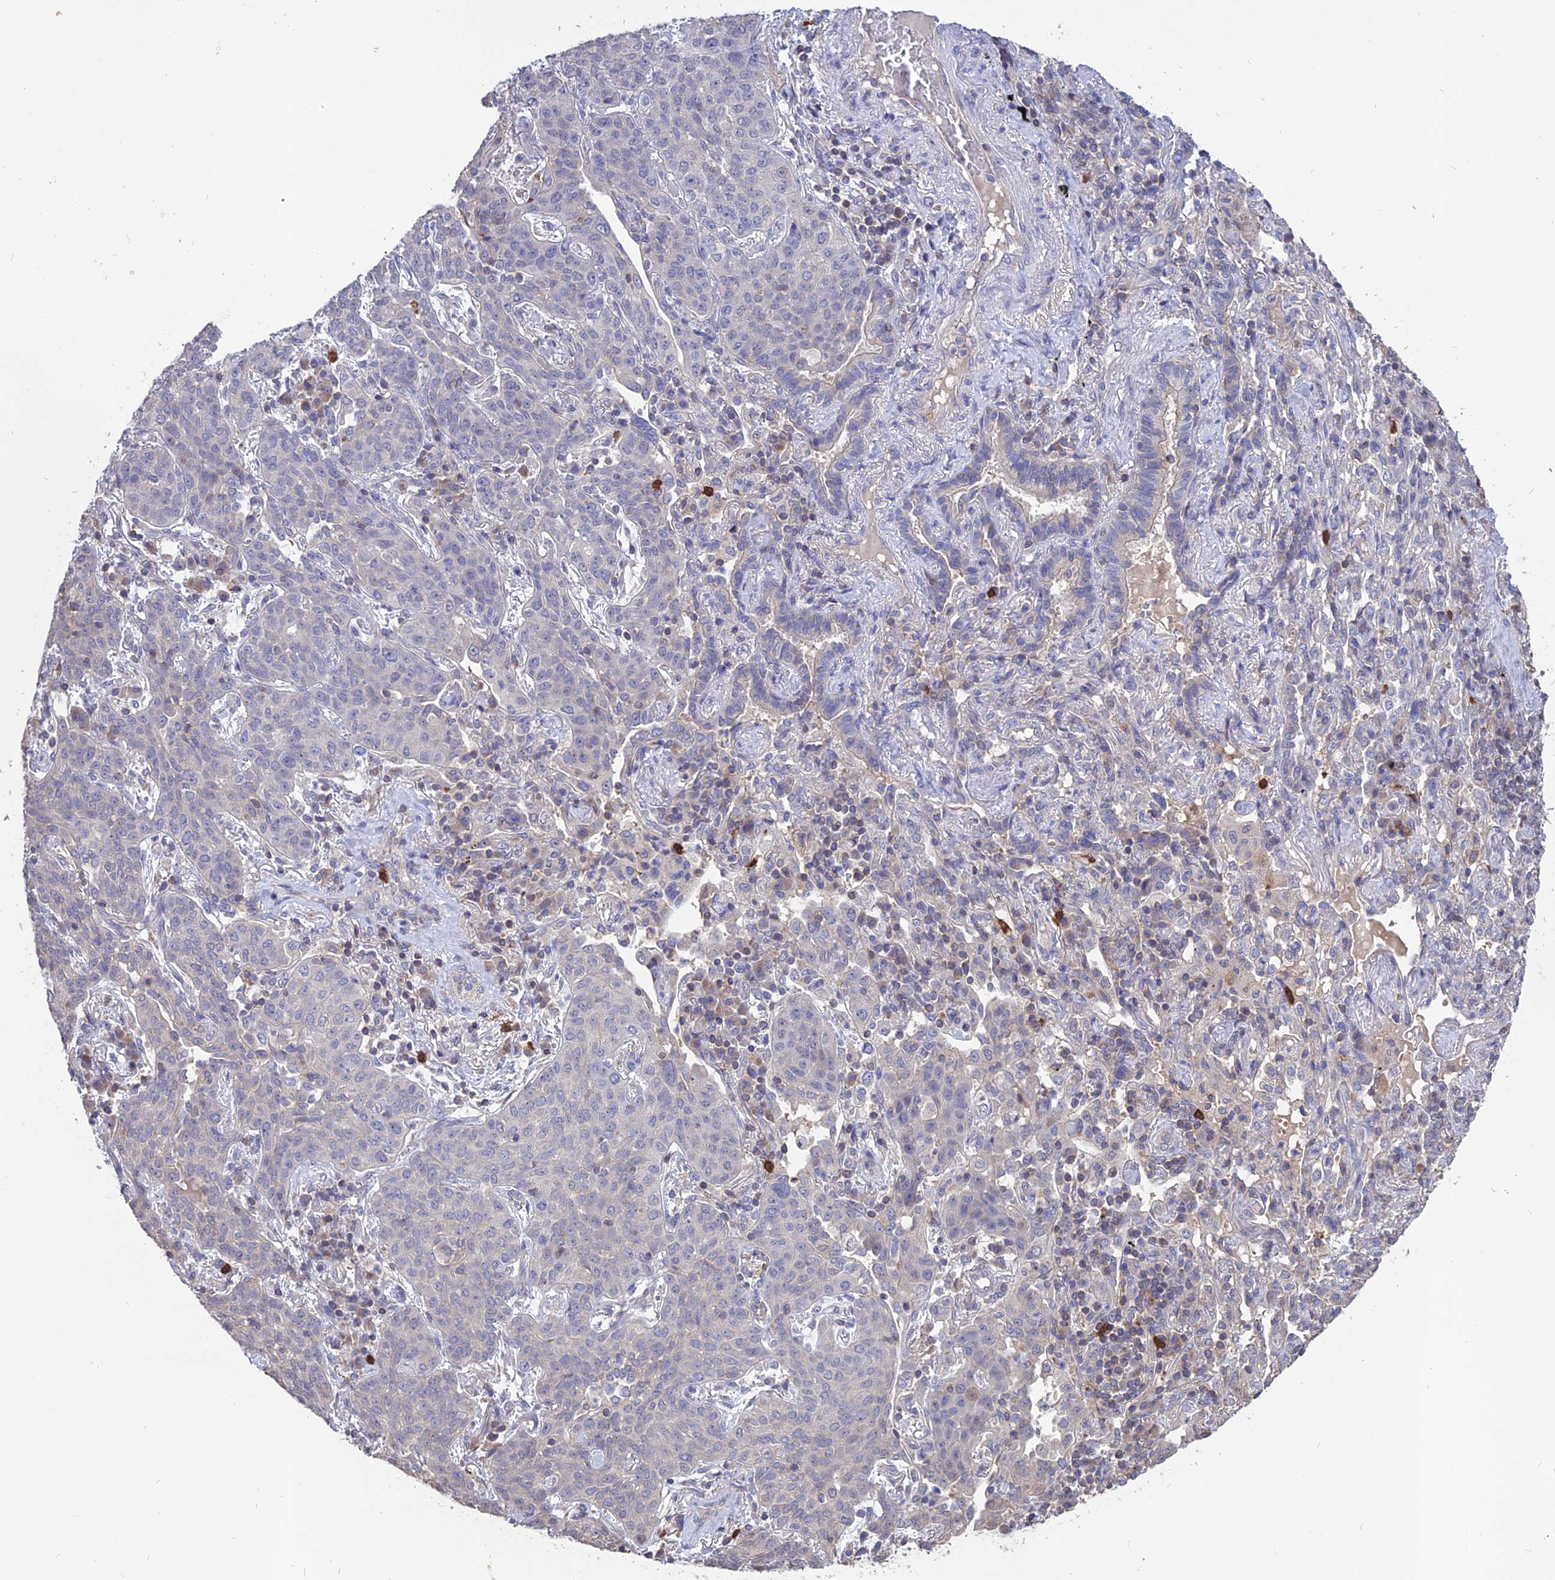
{"staining": {"intensity": "negative", "quantity": "none", "location": "none"}, "tissue": "lung cancer", "cell_type": "Tumor cells", "image_type": "cancer", "snomed": [{"axis": "morphology", "description": "Squamous cell carcinoma, NOS"}, {"axis": "topography", "description": "Lung"}], "caption": "This histopathology image is of squamous cell carcinoma (lung) stained with immunohistochemistry (IHC) to label a protein in brown with the nuclei are counter-stained blue. There is no expression in tumor cells. (DAB immunohistochemistry with hematoxylin counter stain).", "gene": "CARMIL2", "patient": {"sex": "female", "age": 70}}